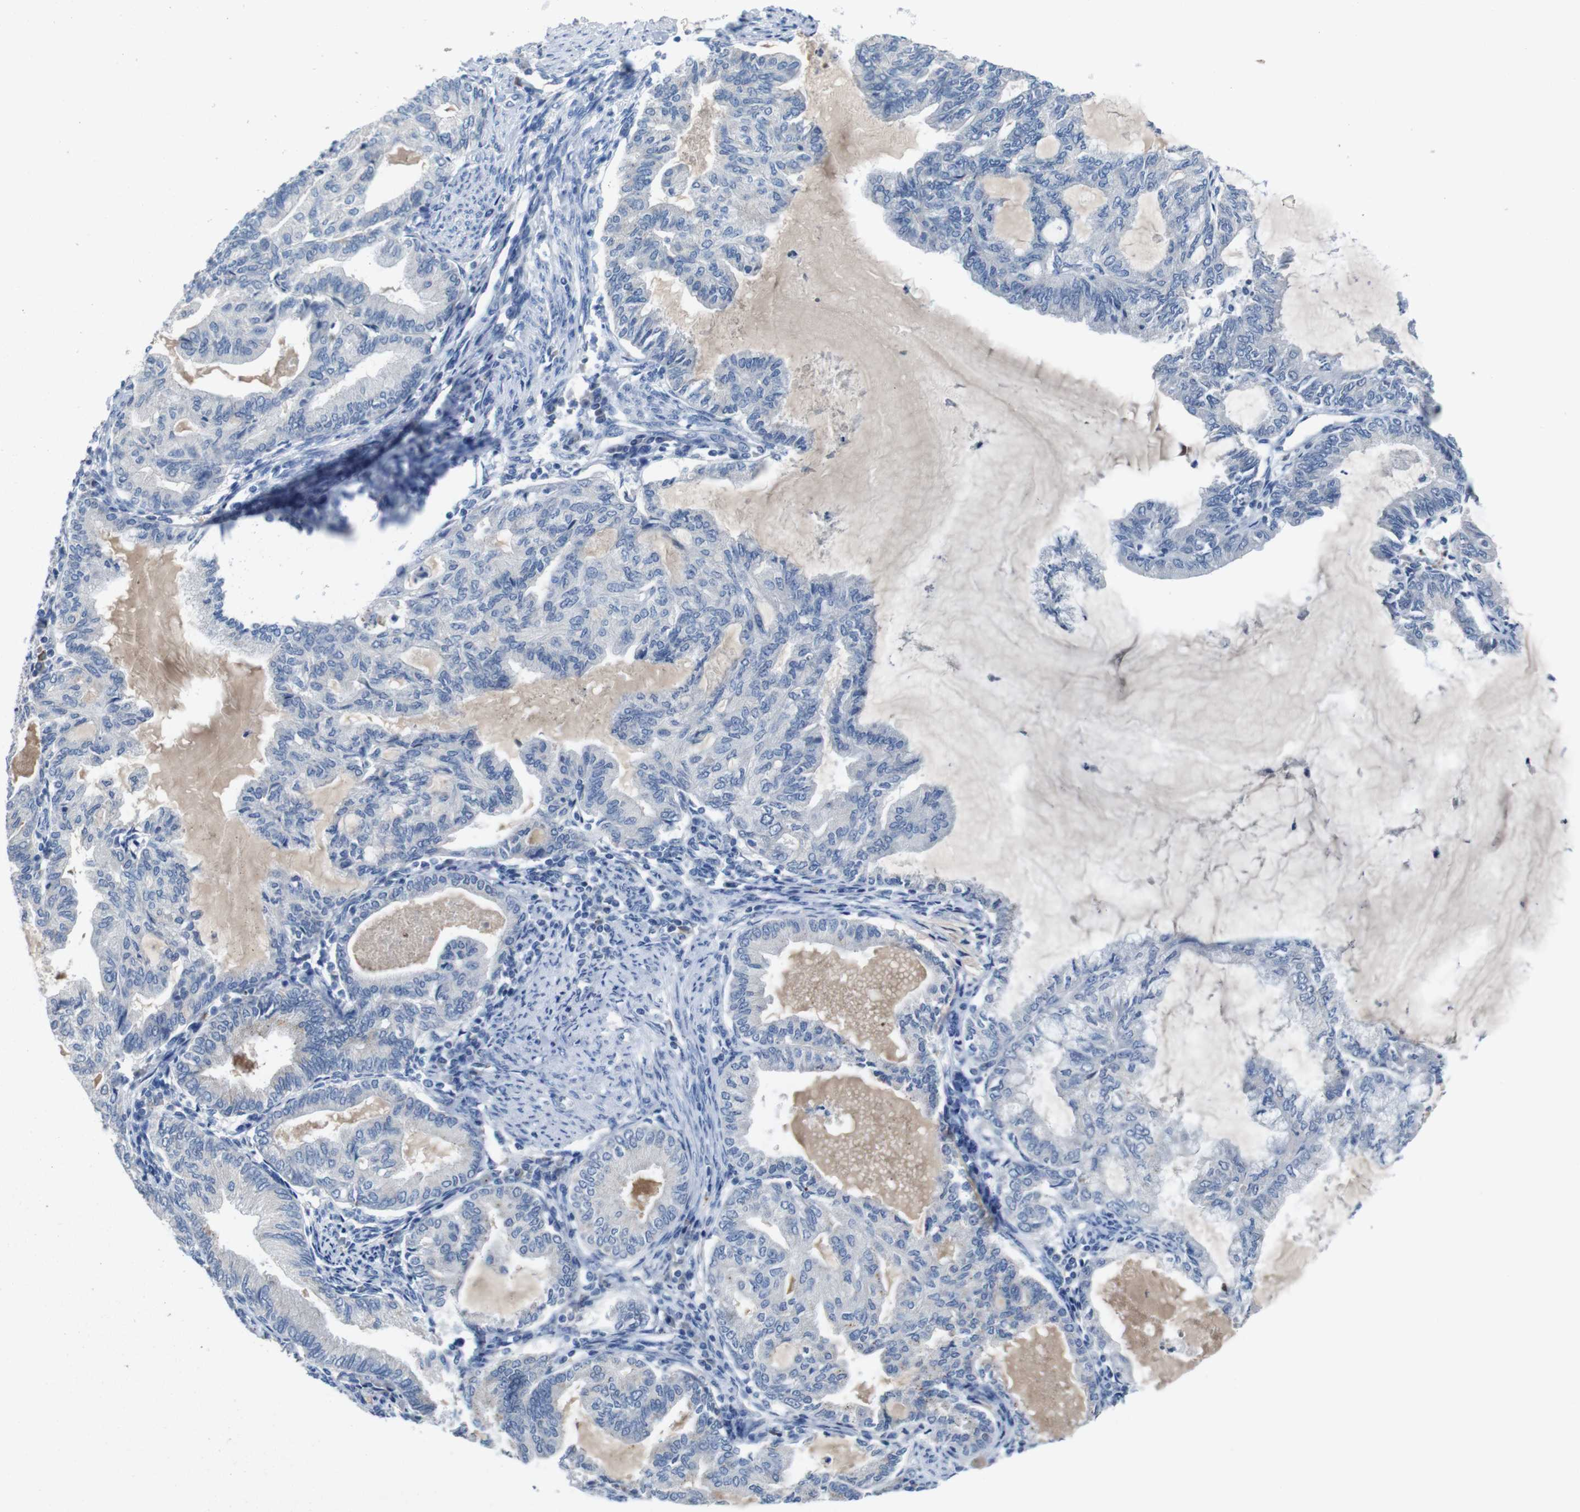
{"staining": {"intensity": "negative", "quantity": "none", "location": "none"}, "tissue": "endometrial cancer", "cell_type": "Tumor cells", "image_type": "cancer", "snomed": [{"axis": "morphology", "description": "Adenocarcinoma, NOS"}, {"axis": "topography", "description": "Endometrium"}], "caption": "Immunohistochemical staining of adenocarcinoma (endometrial) shows no significant expression in tumor cells.", "gene": "SLC2A8", "patient": {"sex": "female", "age": 86}}